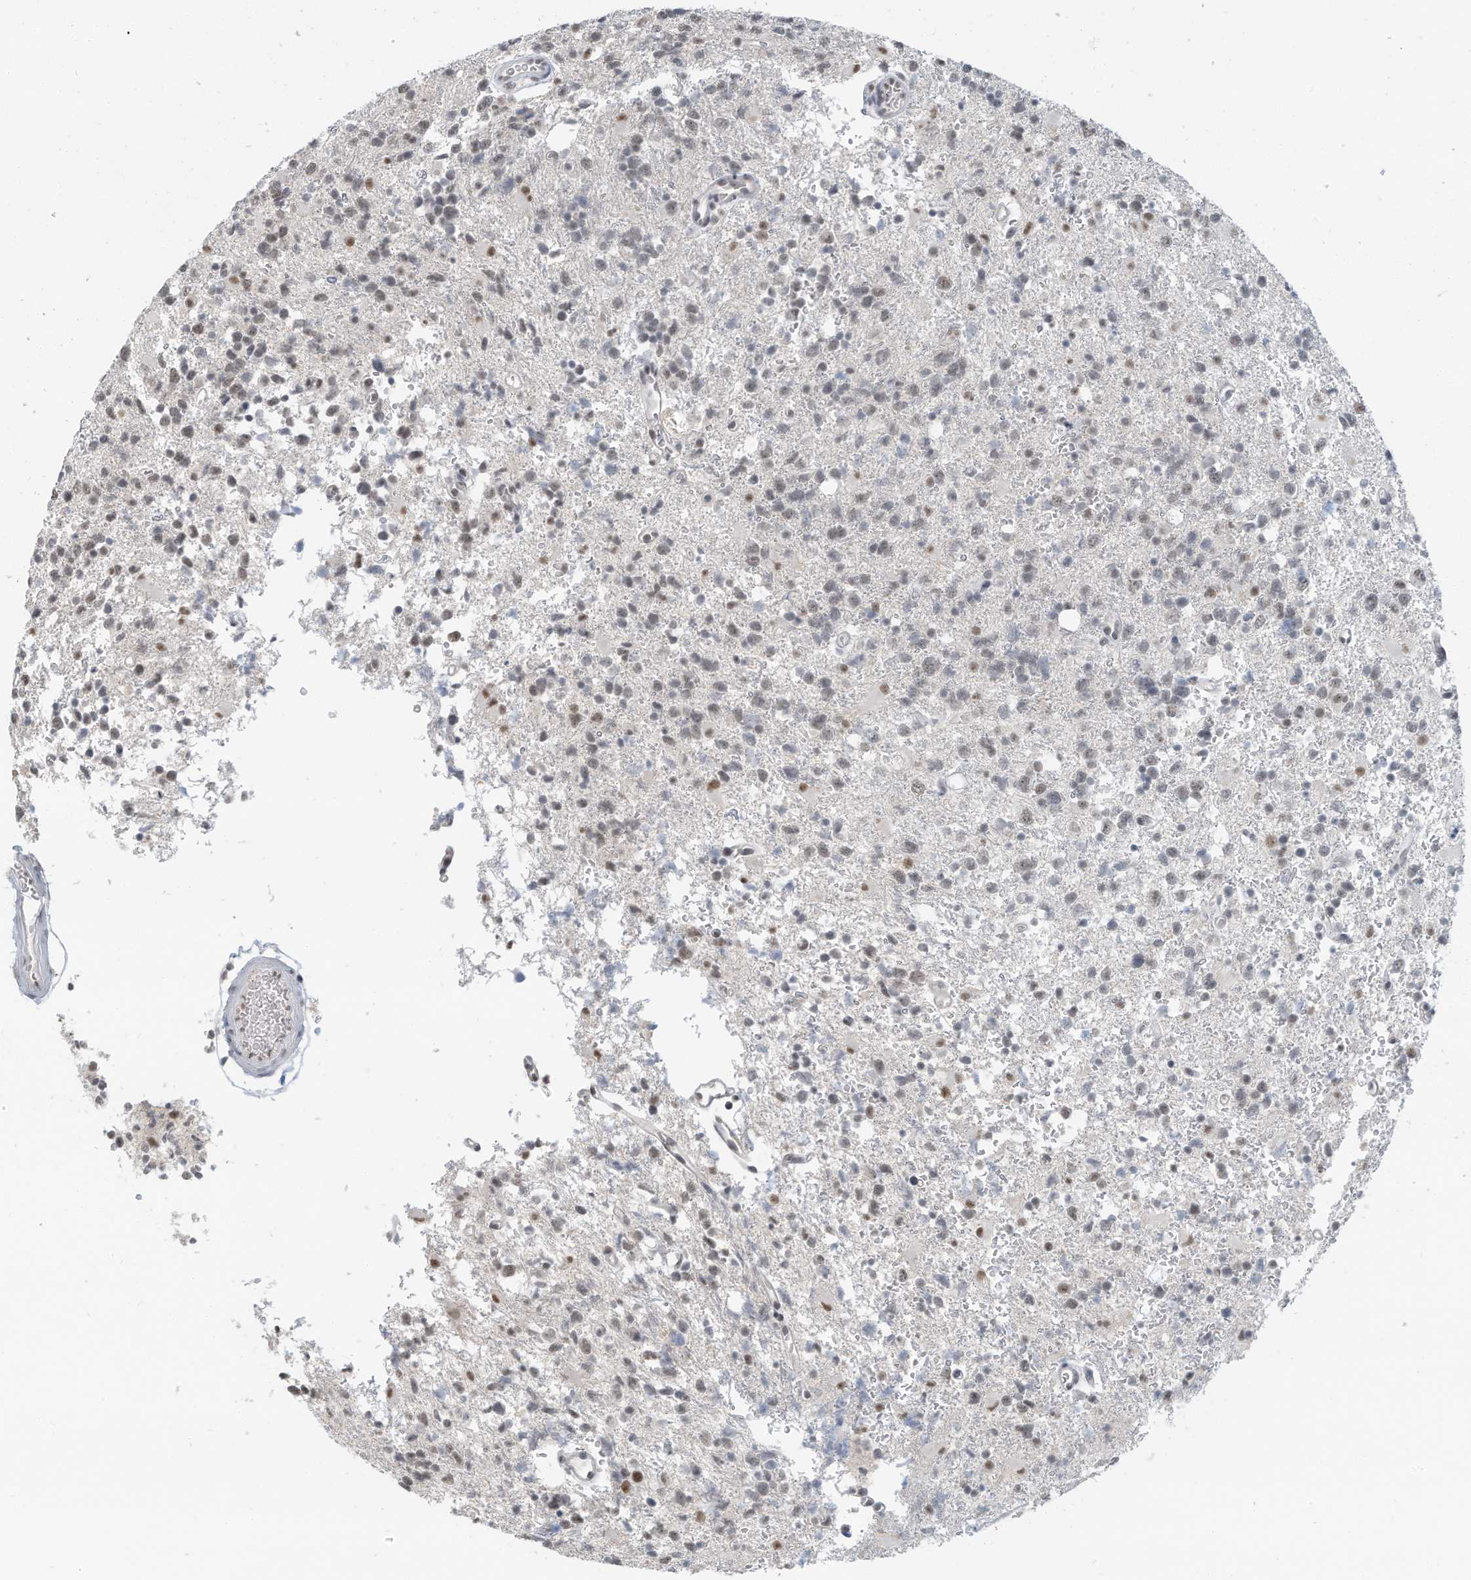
{"staining": {"intensity": "negative", "quantity": "none", "location": "none"}, "tissue": "glioma", "cell_type": "Tumor cells", "image_type": "cancer", "snomed": [{"axis": "morphology", "description": "Glioma, malignant, High grade"}, {"axis": "topography", "description": "Brain"}], "caption": "Tumor cells are negative for protein expression in human glioma.", "gene": "PGC", "patient": {"sex": "female", "age": 62}}